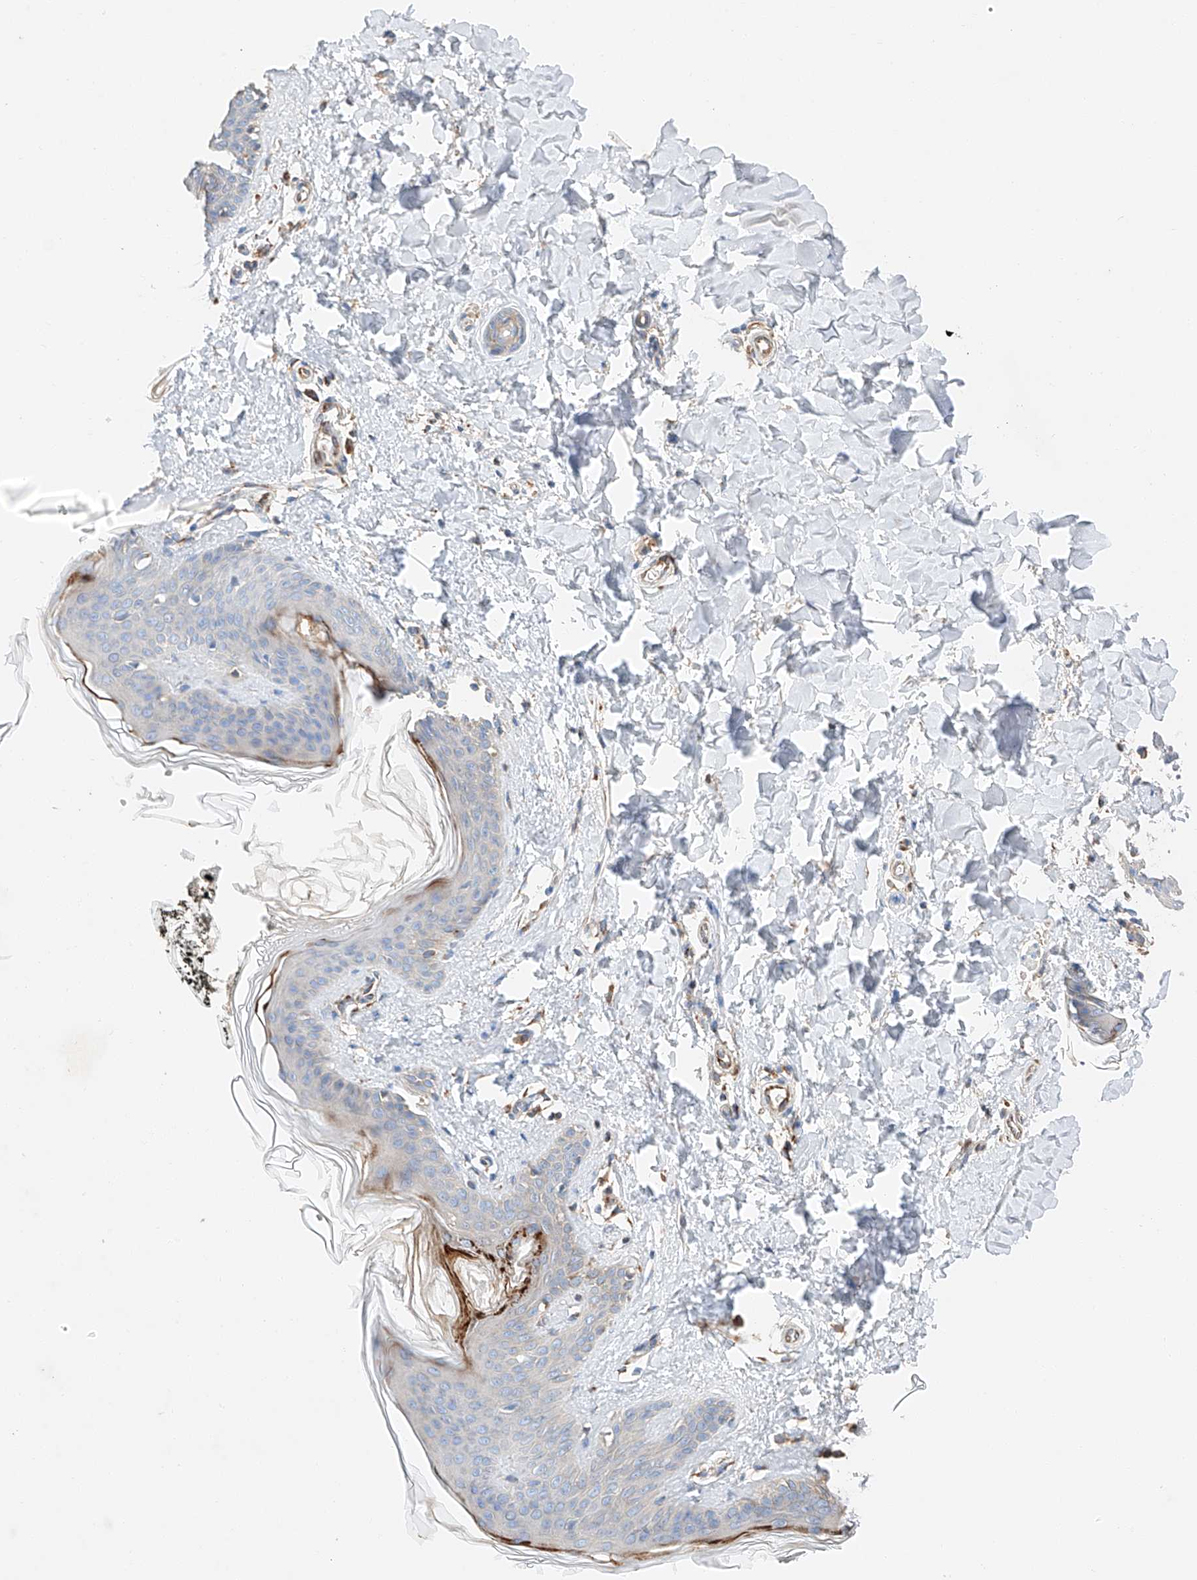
{"staining": {"intensity": "moderate", "quantity": ">75%", "location": "cytoplasmic/membranous"}, "tissue": "skin", "cell_type": "Fibroblasts", "image_type": "normal", "snomed": [{"axis": "morphology", "description": "Normal tissue, NOS"}, {"axis": "topography", "description": "Skin"}], "caption": "Immunohistochemistry (IHC) (DAB) staining of benign human skin reveals moderate cytoplasmic/membranous protein staining in about >75% of fibroblasts.", "gene": "RUSC1", "patient": {"sex": "female", "age": 17}}